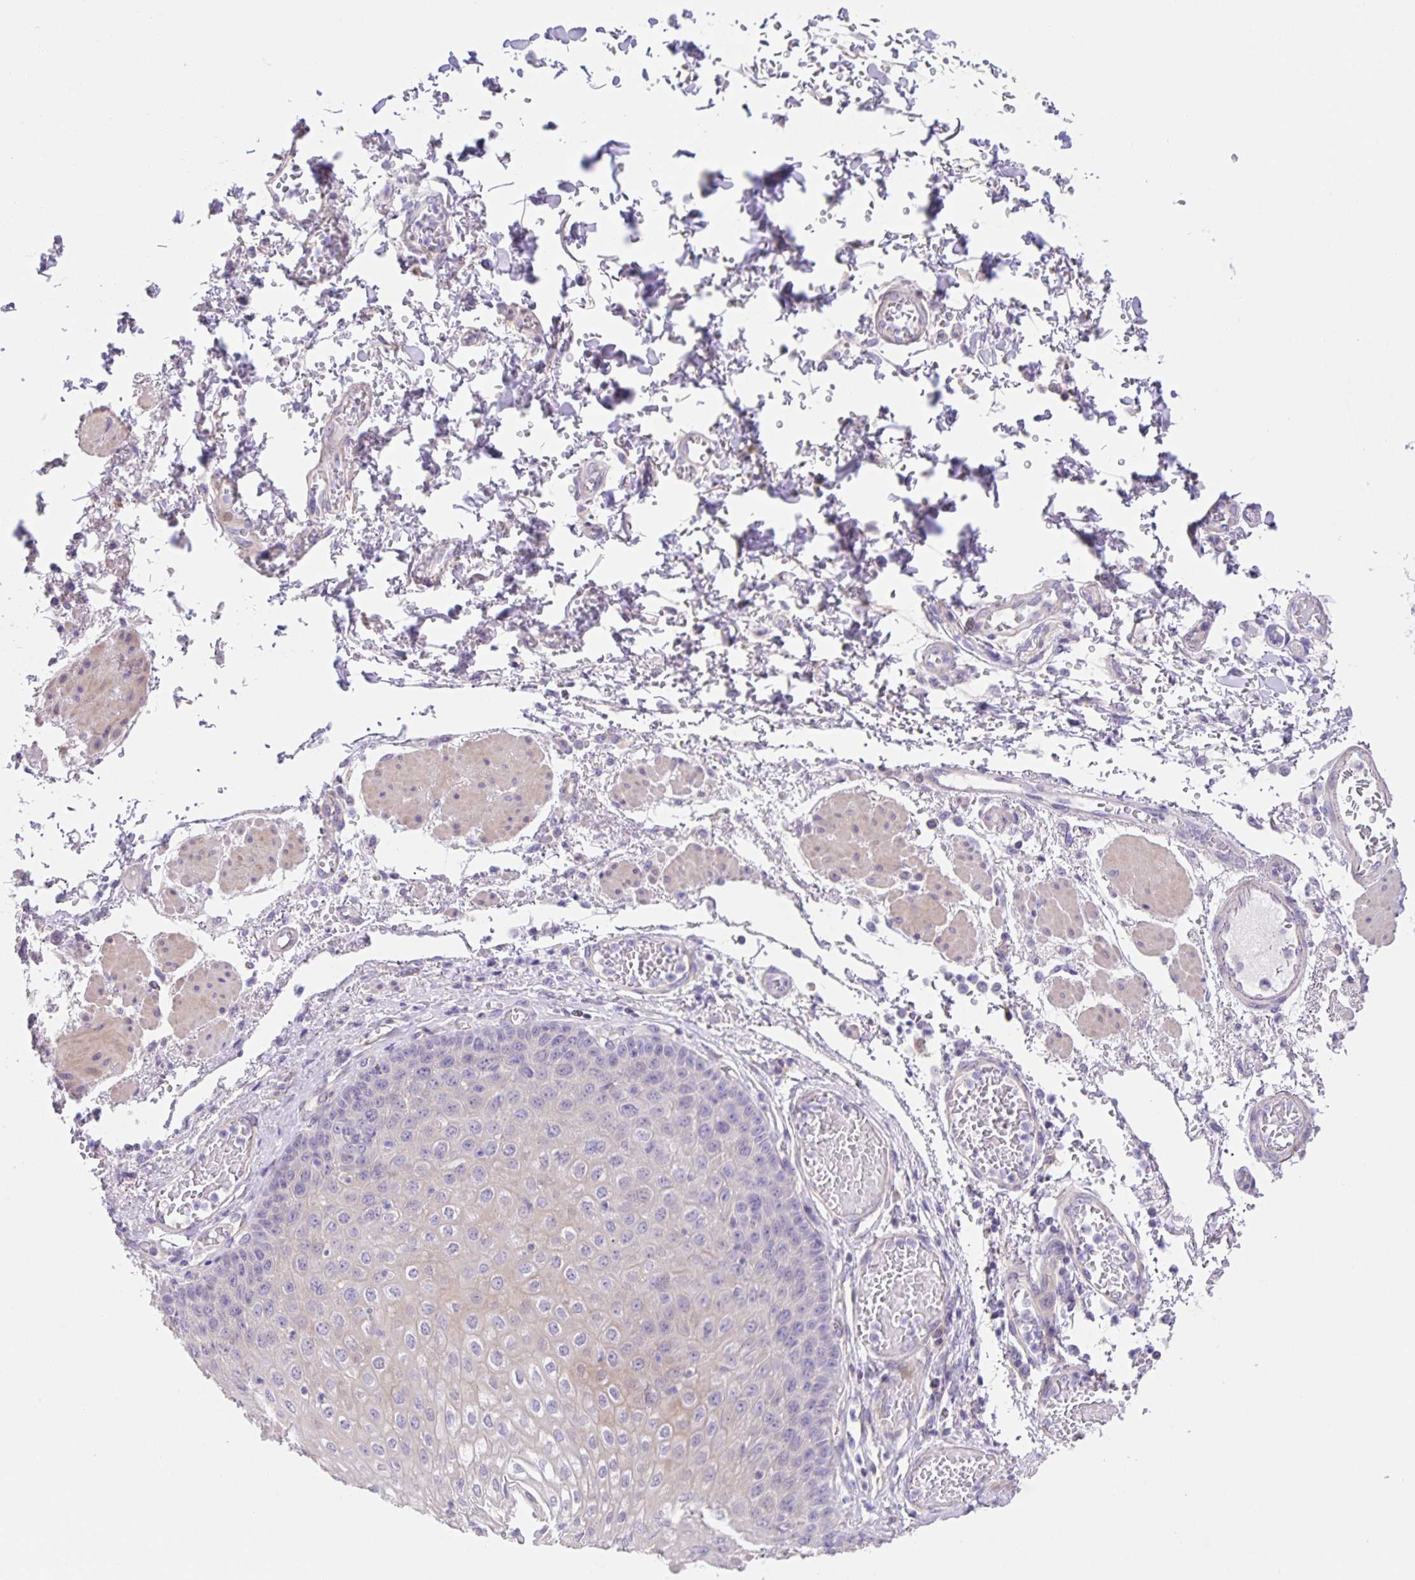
{"staining": {"intensity": "moderate", "quantity": "<25%", "location": "cytoplasmic/membranous"}, "tissue": "esophagus", "cell_type": "Squamous epithelial cells", "image_type": "normal", "snomed": [{"axis": "morphology", "description": "Normal tissue, NOS"}, {"axis": "morphology", "description": "Adenocarcinoma, NOS"}, {"axis": "topography", "description": "Esophagus"}], "caption": "Brown immunohistochemical staining in benign esophagus shows moderate cytoplasmic/membranous expression in approximately <25% of squamous epithelial cells.", "gene": "PRR36", "patient": {"sex": "male", "age": 81}}